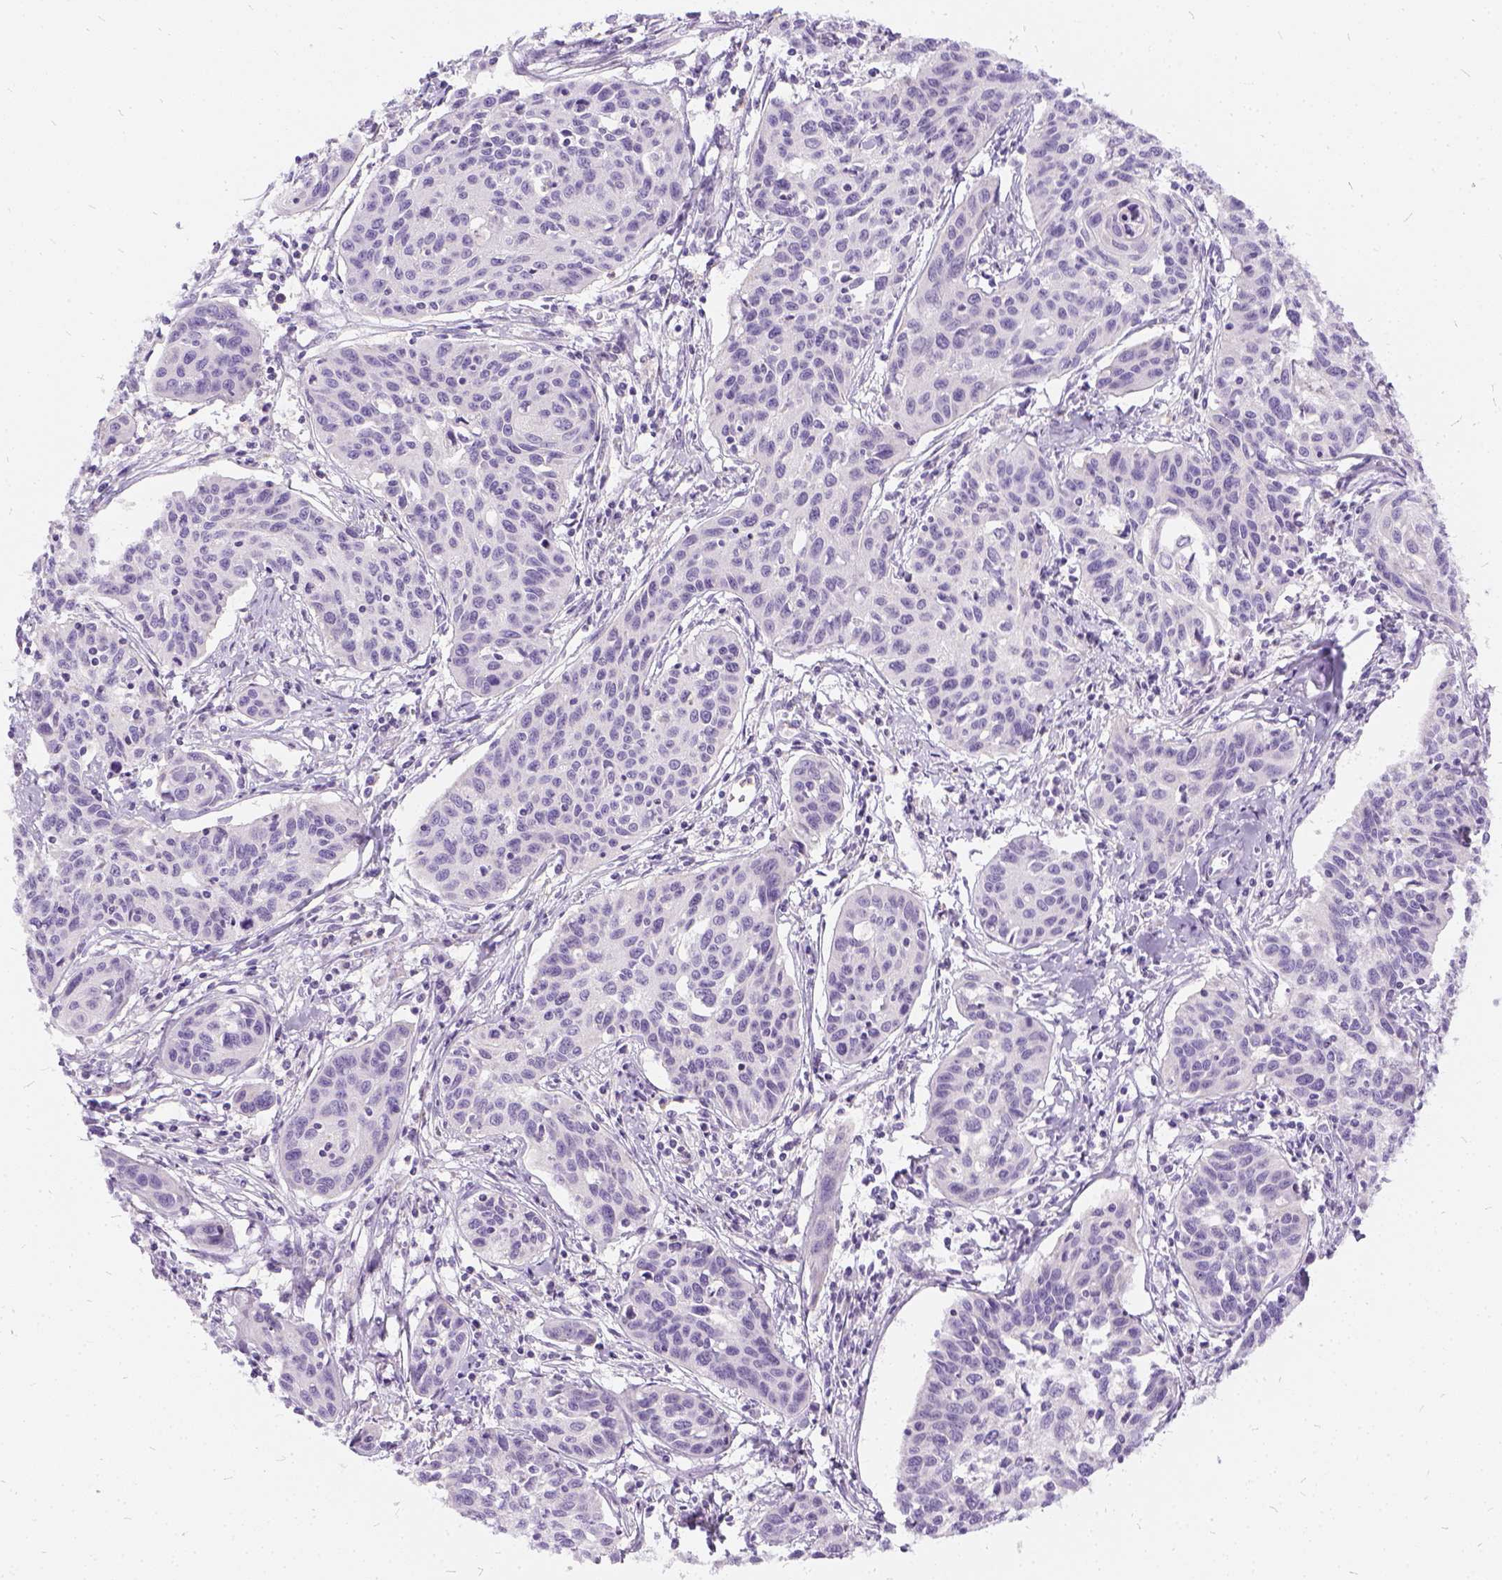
{"staining": {"intensity": "negative", "quantity": "none", "location": "none"}, "tissue": "cervical cancer", "cell_type": "Tumor cells", "image_type": "cancer", "snomed": [{"axis": "morphology", "description": "Squamous cell carcinoma, NOS"}, {"axis": "topography", "description": "Cervix"}], "caption": "A photomicrograph of human cervical squamous cell carcinoma is negative for staining in tumor cells.", "gene": "FDX1", "patient": {"sex": "female", "age": 31}}